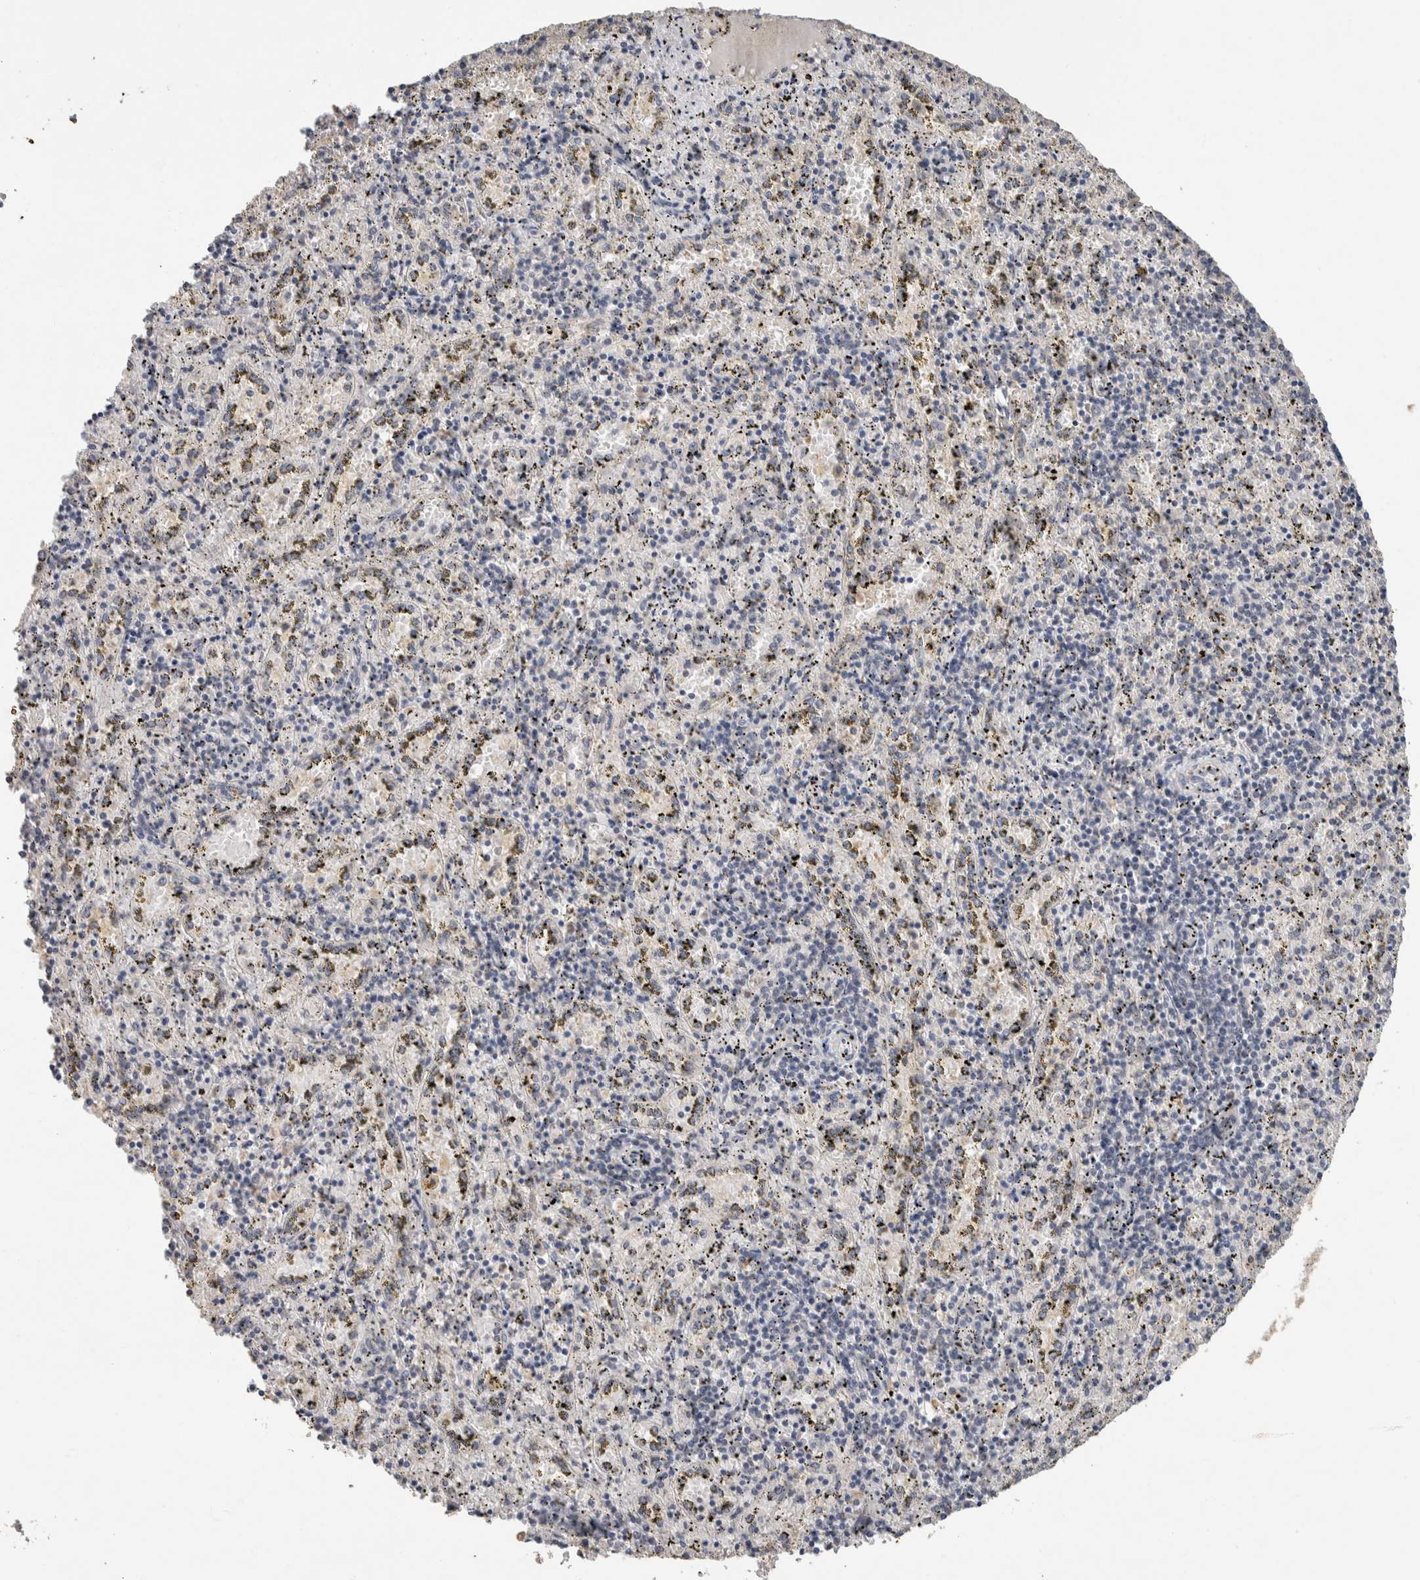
{"staining": {"intensity": "negative", "quantity": "none", "location": "none"}, "tissue": "spleen", "cell_type": "Cells in red pulp", "image_type": "normal", "snomed": [{"axis": "morphology", "description": "Normal tissue, NOS"}, {"axis": "topography", "description": "Spleen"}], "caption": "Image shows no protein positivity in cells in red pulp of normal spleen.", "gene": "CYSRT1", "patient": {"sex": "male", "age": 11}}